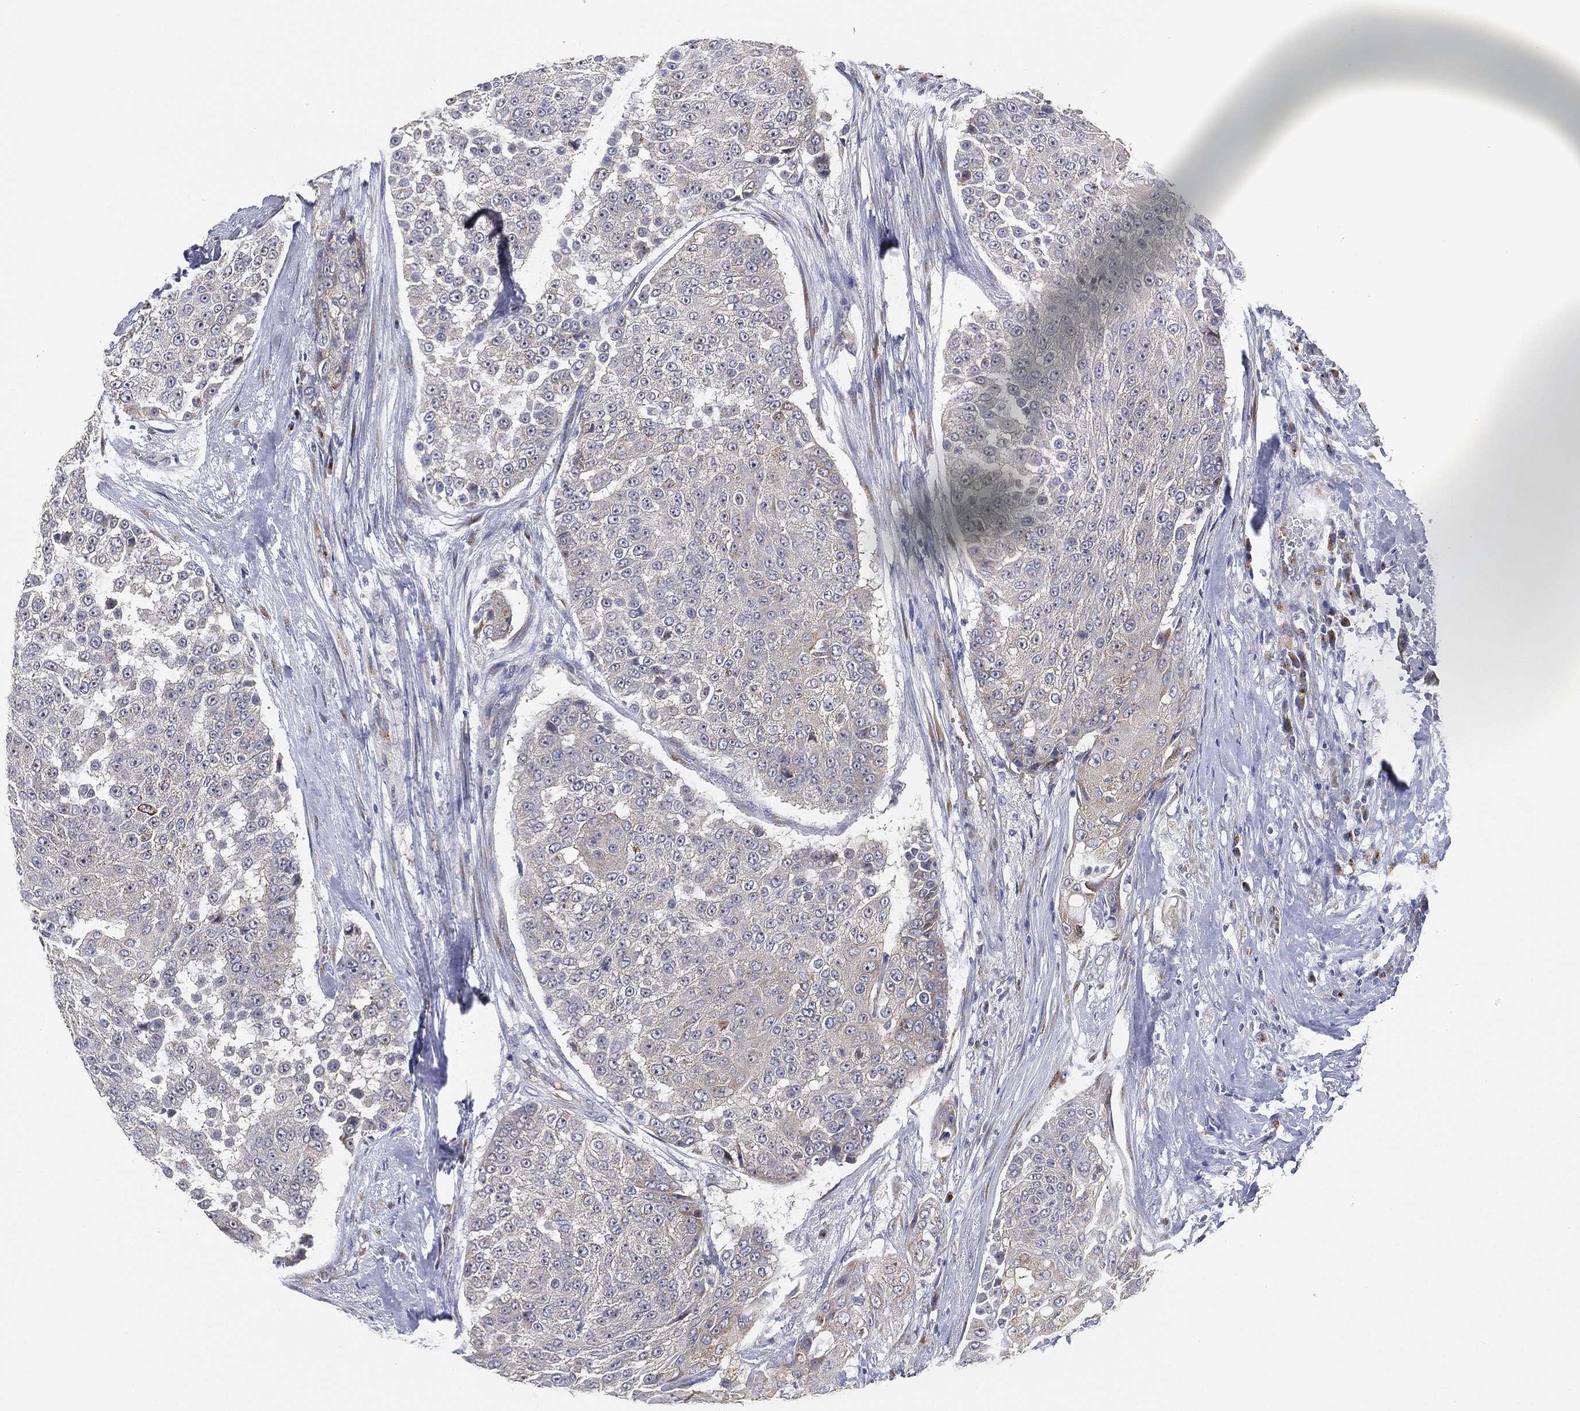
{"staining": {"intensity": "weak", "quantity": "25%-75%", "location": "cytoplasmic/membranous"}, "tissue": "urothelial cancer", "cell_type": "Tumor cells", "image_type": "cancer", "snomed": [{"axis": "morphology", "description": "Urothelial carcinoma, High grade"}, {"axis": "topography", "description": "Urinary bladder"}], "caption": "High-grade urothelial carcinoma stained with DAB immunohistochemistry (IHC) exhibits low levels of weak cytoplasmic/membranous positivity in approximately 25%-75% of tumor cells.", "gene": "TICAM1", "patient": {"sex": "female", "age": 63}}